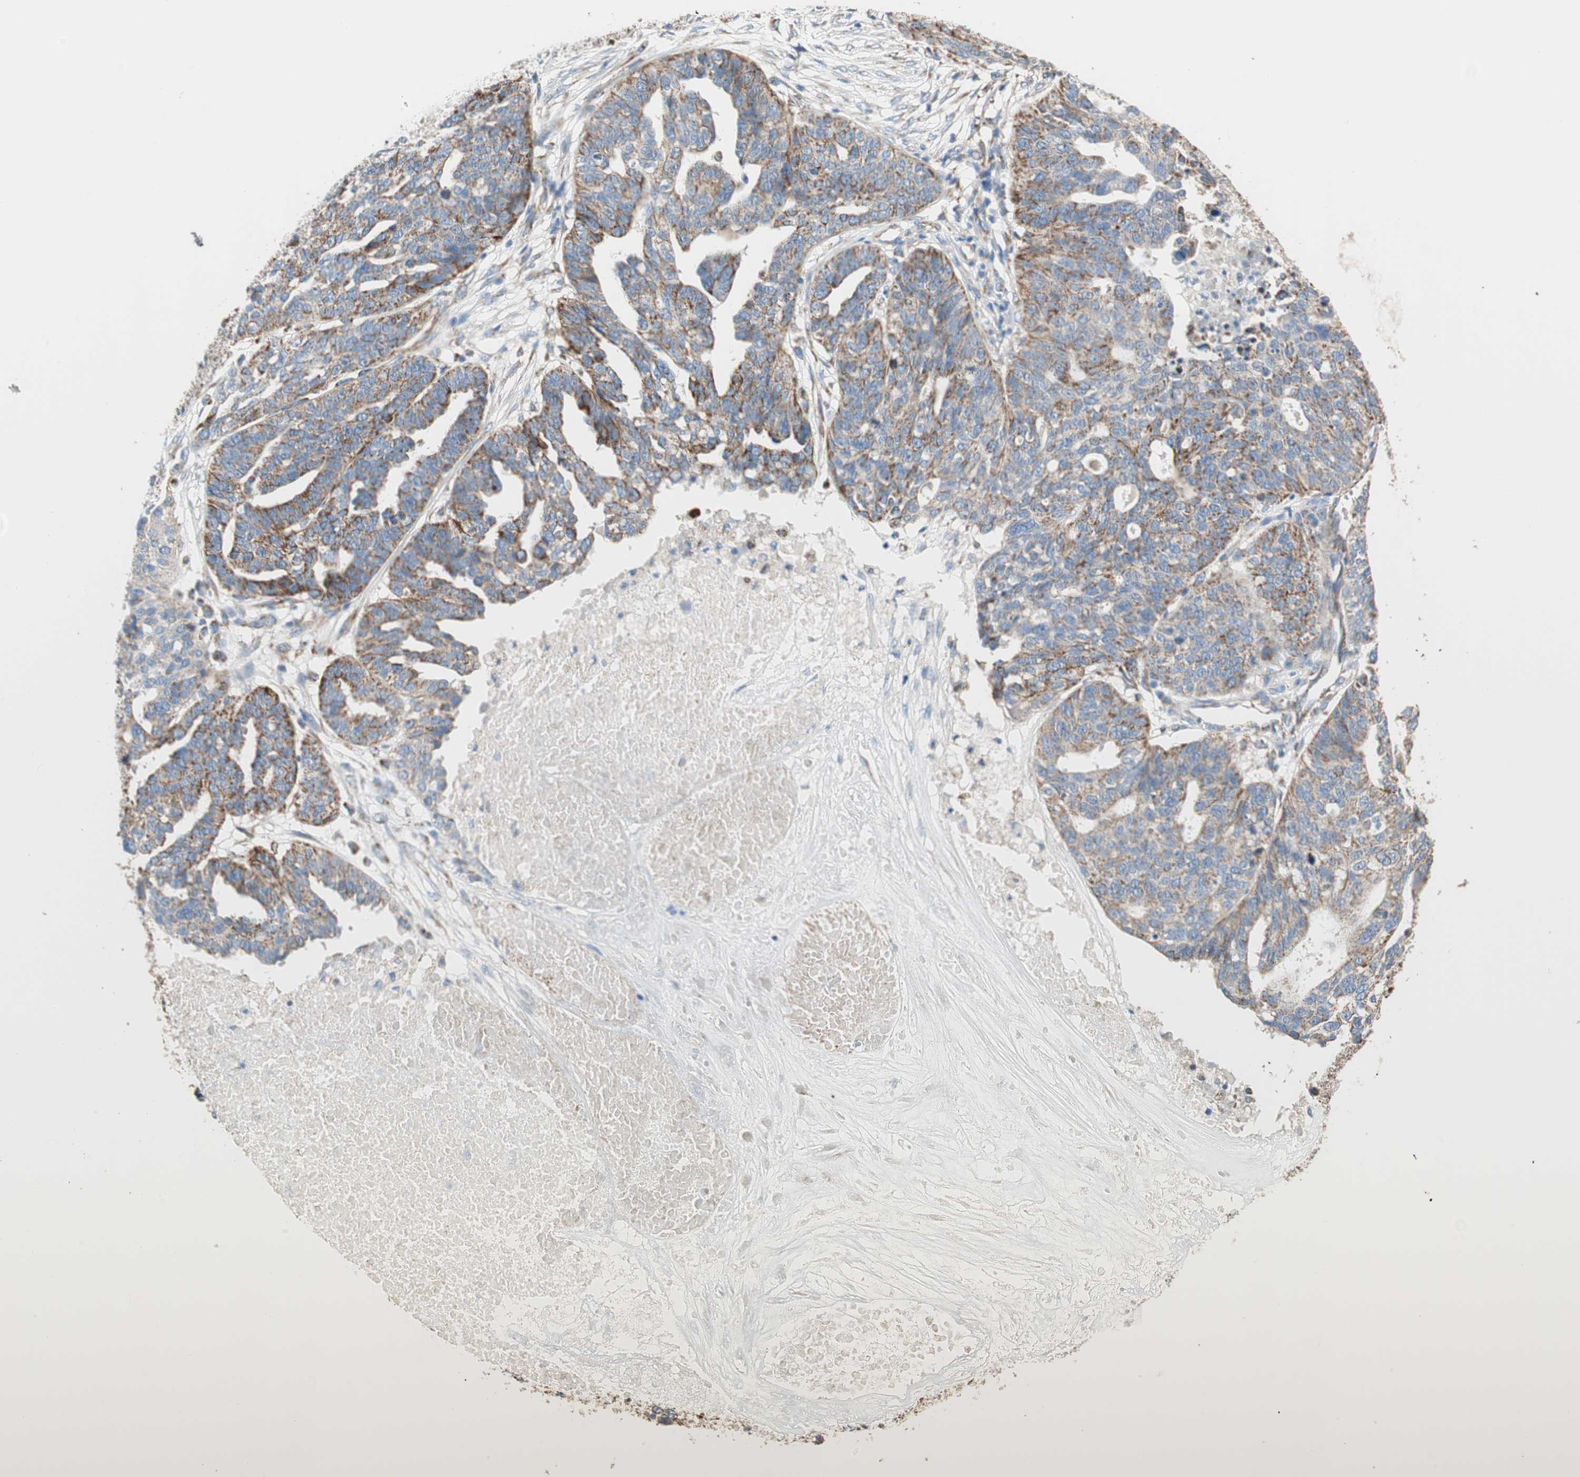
{"staining": {"intensity": "moderate", "quantity": ">75%", "location": "cytoplasmic/membranous"}, "tissue": "ovarian cancer", "cell_type": "Tumor cells", "image_type": "cancer", "snomed": [{"axis": "morphology", "description": "Cystadenocarcinoma, serous, NOS"}, {"axis": "topography", "description": "Ovary"}], "caption": "Serous cystadenocarcinoma (ovarian) stained with a protein marker displays moderate staining in tumor cells.", "gene": "TST", "patient": {"sex": "female", "age": 59}}